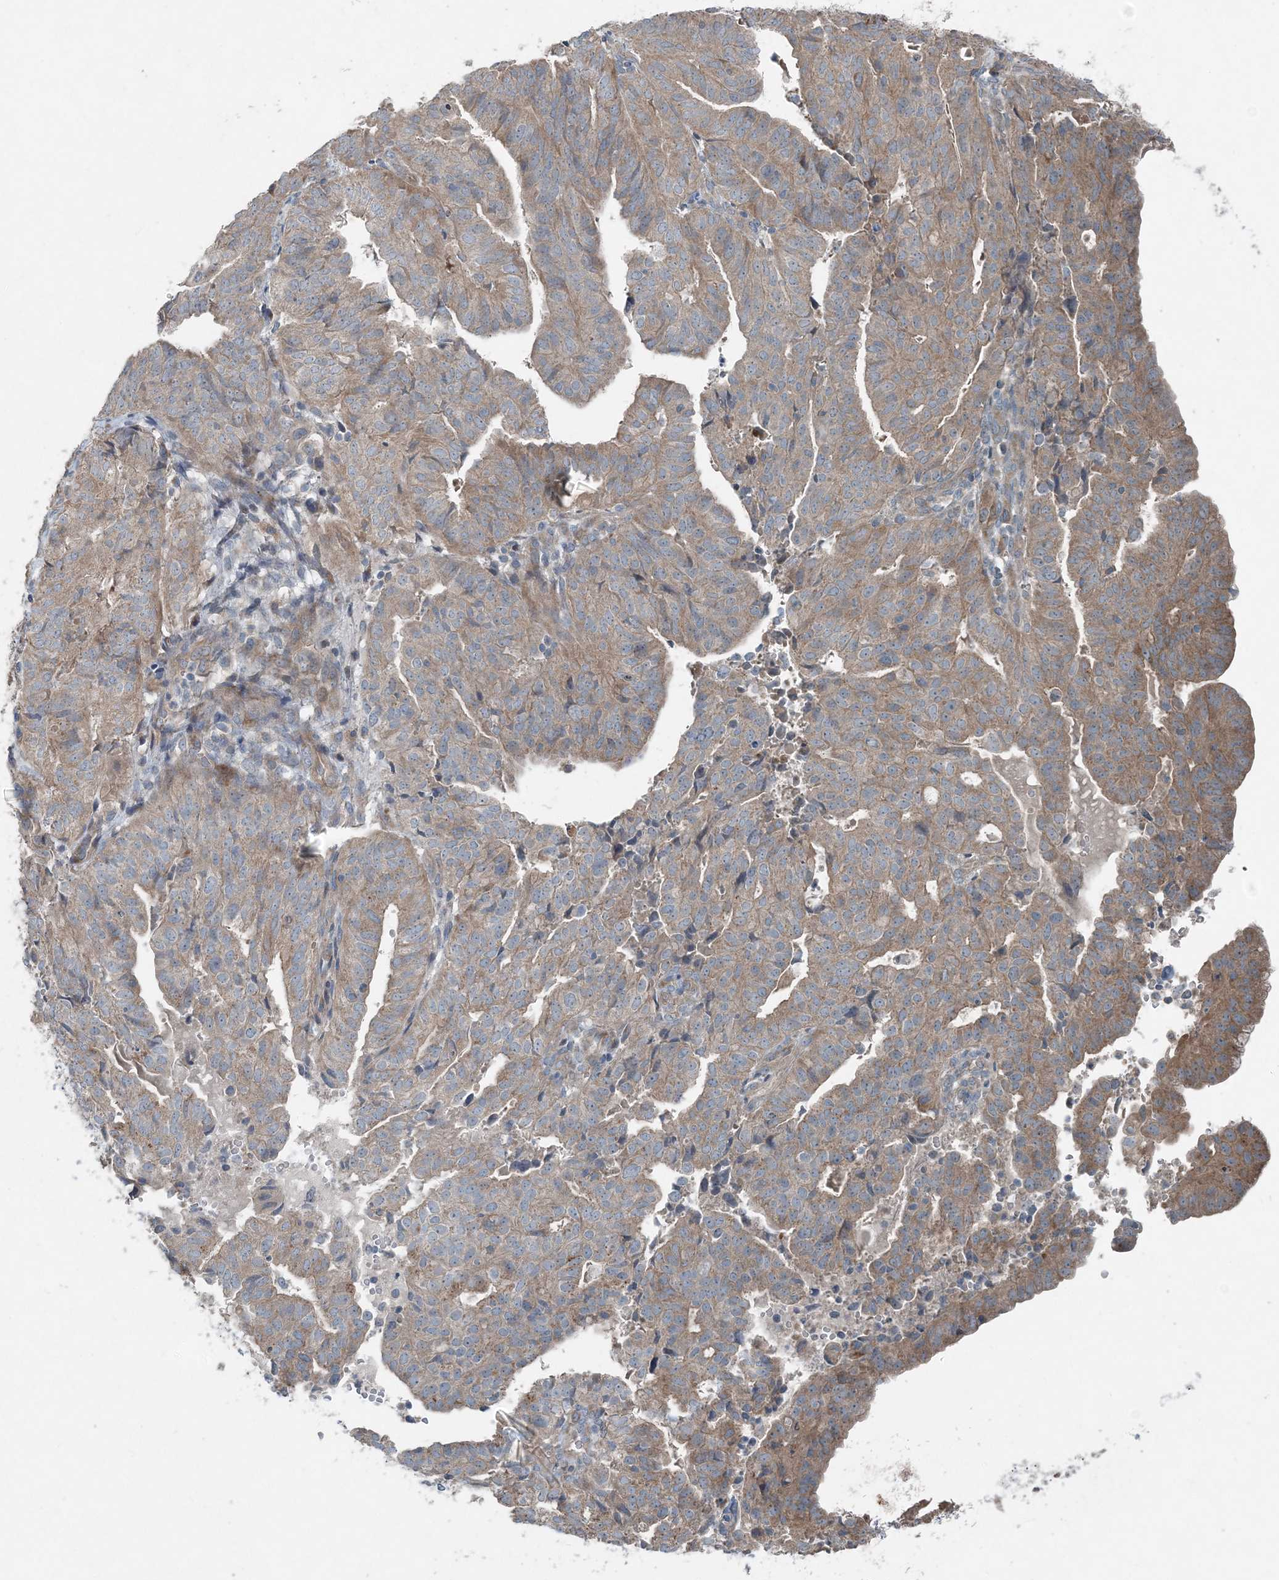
{"staining": {"intensity": "weak", "quantity": "25%-75%", "location": "cytoplasmic/membranous"}, "tissue": "endometrial cancer", "cell_type": "Tumor cells", "image_type": "cancer", "snomed": [{"axis": "morphology", "description": "Adenocarcinoma, NOS"}, {"axis": "topography", "description": "Uterus"}], "caption": "Weak cytoplasmic/membranous staining for a protein is identified in about 25%-75% of tumor cells of endometrial cancer (adenocarcinoma) using IHC.", "gene": "INTU", "patient": {"sex": "female", "age": 77}}